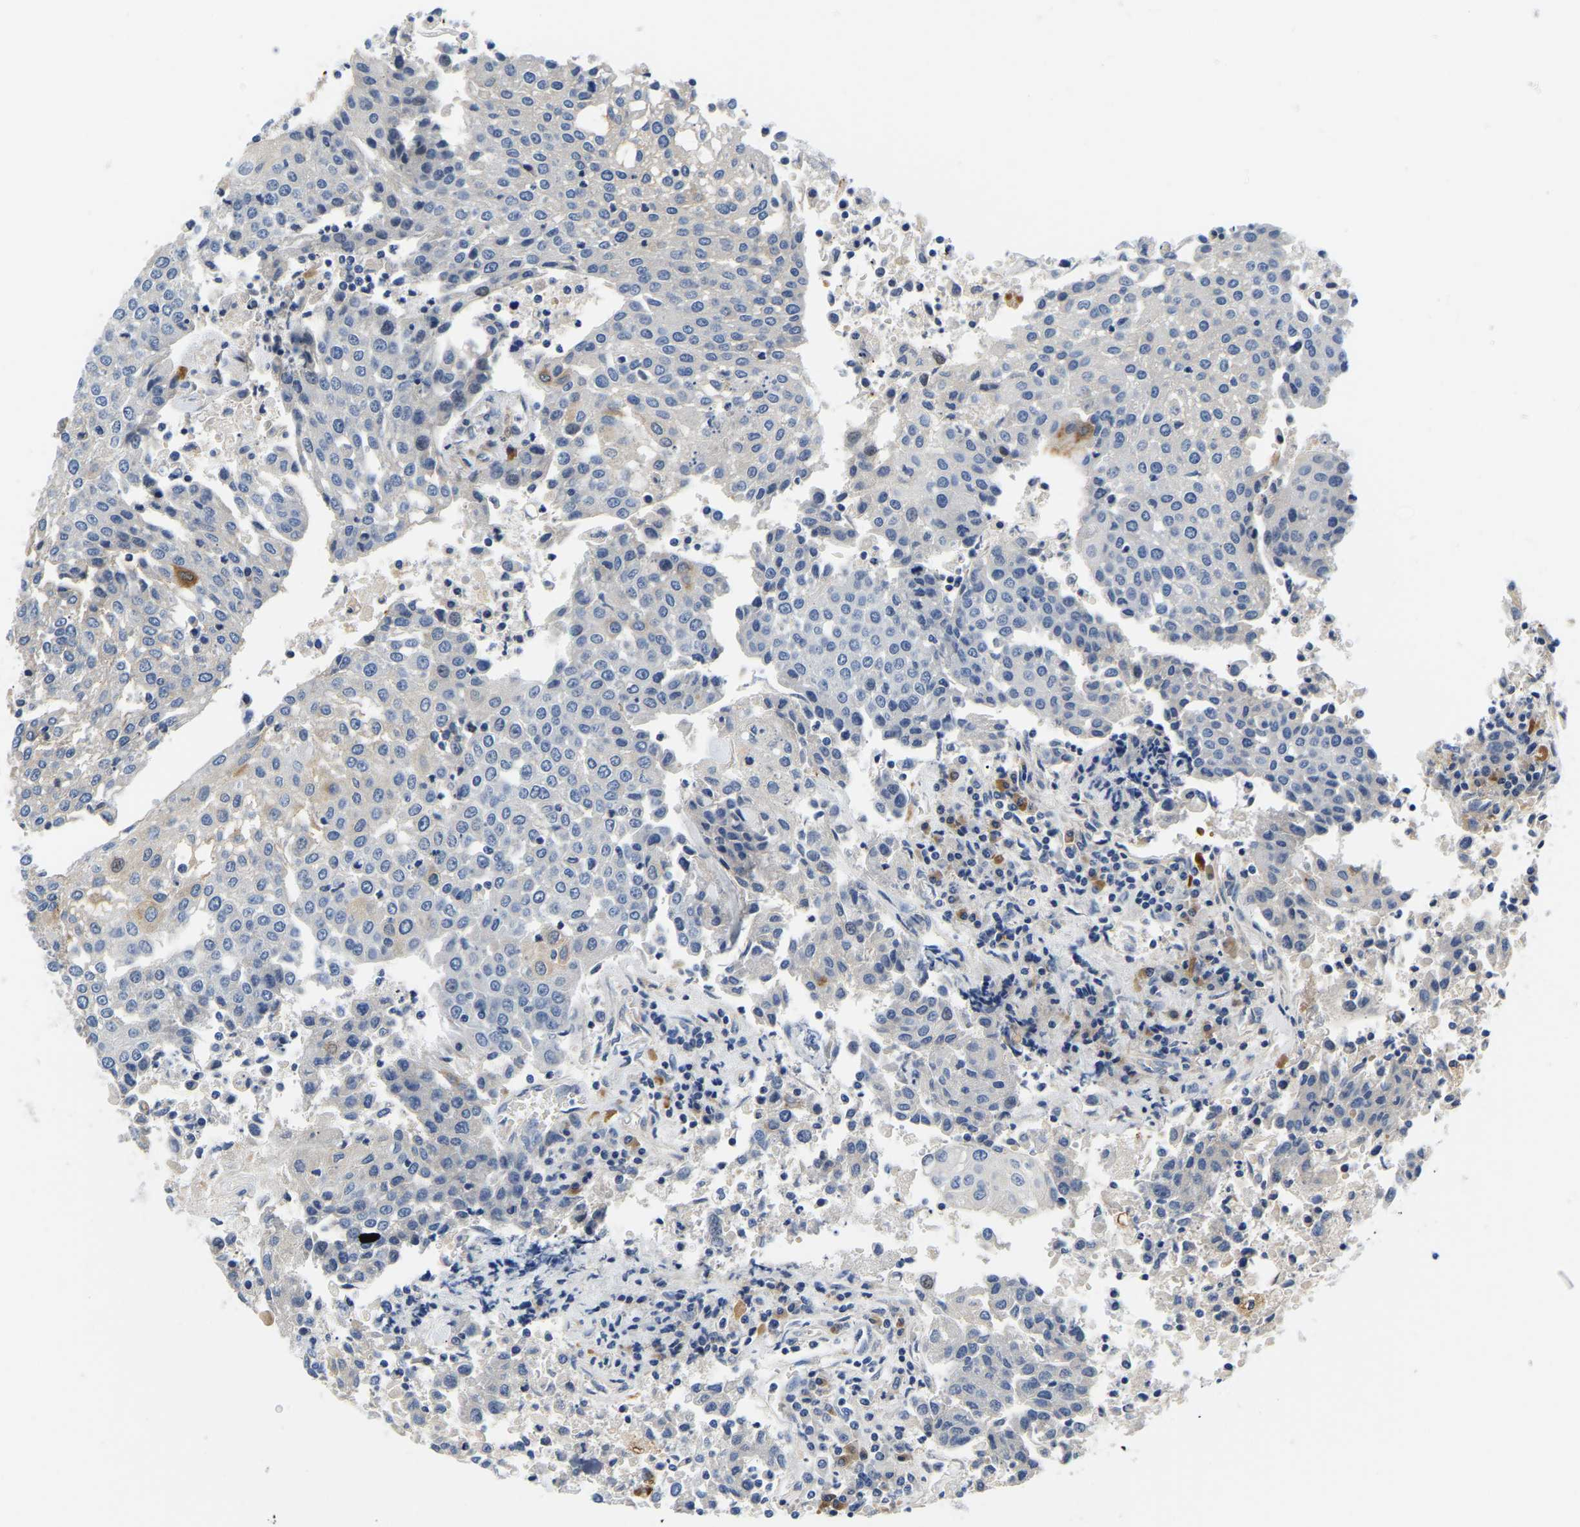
{"staining": {"intensity": "negative", "quantity": "none", "location": "none"}, "tissue": "urothelial cancer", "cell_type": "Tumor cells", "image_type": "cancer", "snomed": [{"axis": "morphology", "description": "Urothelial carcinoma, High grade"}, {"axis": "topography", "description": "Urinary bladder"}], "caption": "This is an immunohistochemistry histopathology image of human urothelial cancer. There is no expression in tumor cells.", "gene": "LIAS", "patient": {"sex": "female", "age": 85}}